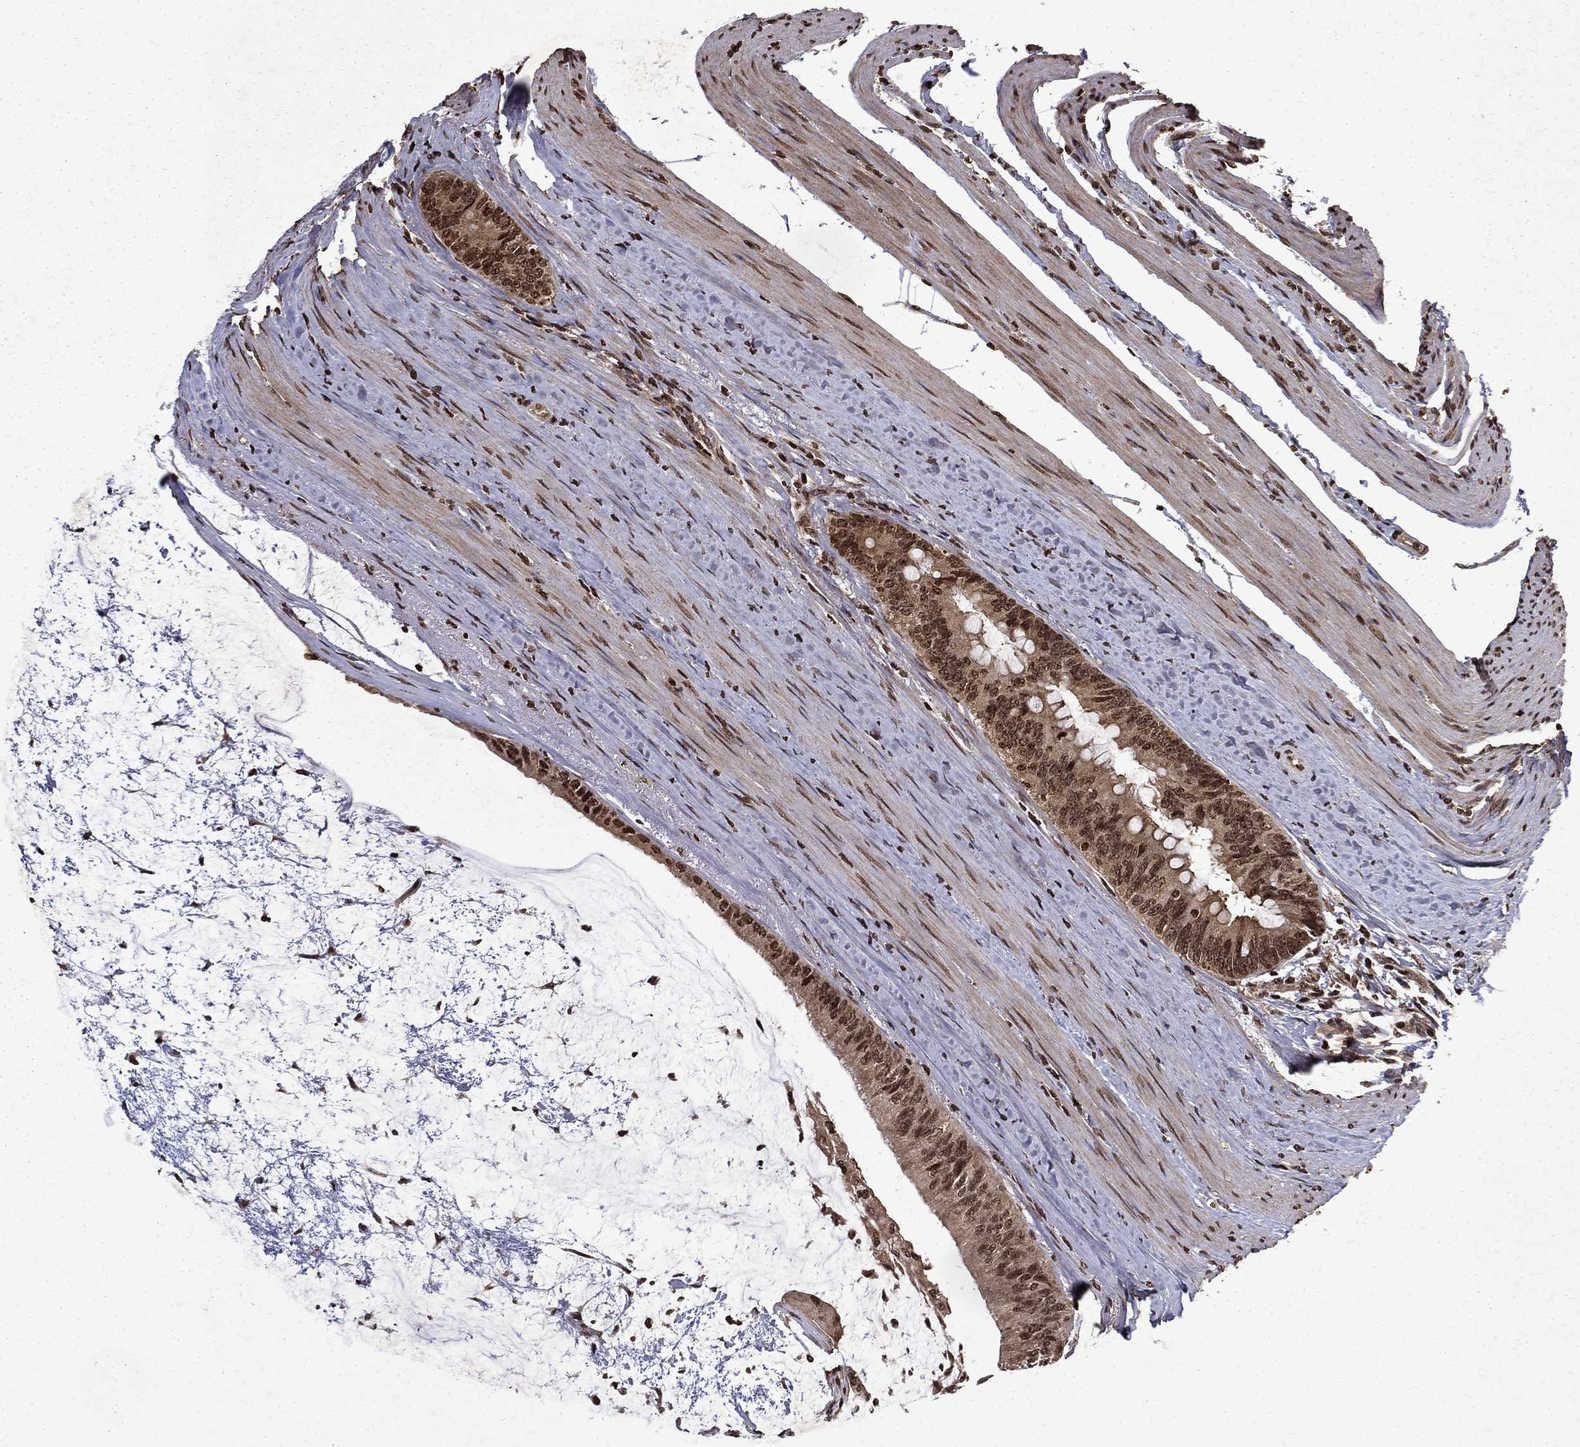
{"staining": {"intensity": "moderate", "quantity": ">75%", "location": "cytoplasmic/membranous,nuclear"}, "tissue": "colorectal cancer", "cell_type": "Tumor cells", "image_type": "cancer", "snomed": [{"axis": "morphology", "description": "Normal tissue, NOS"}, {"axis": "morphology", "description": "Adenocarcinoma, NOS"}, {"axis": "topography", "description": "Colon"}], "caption": "A brown stain shows moderate cytoplasmic/membranous and nuclear expression of a protein in colorectal cancer tumor cells.", "gene": "PIN4", "patient": {"sex": "male", "age": 65}}